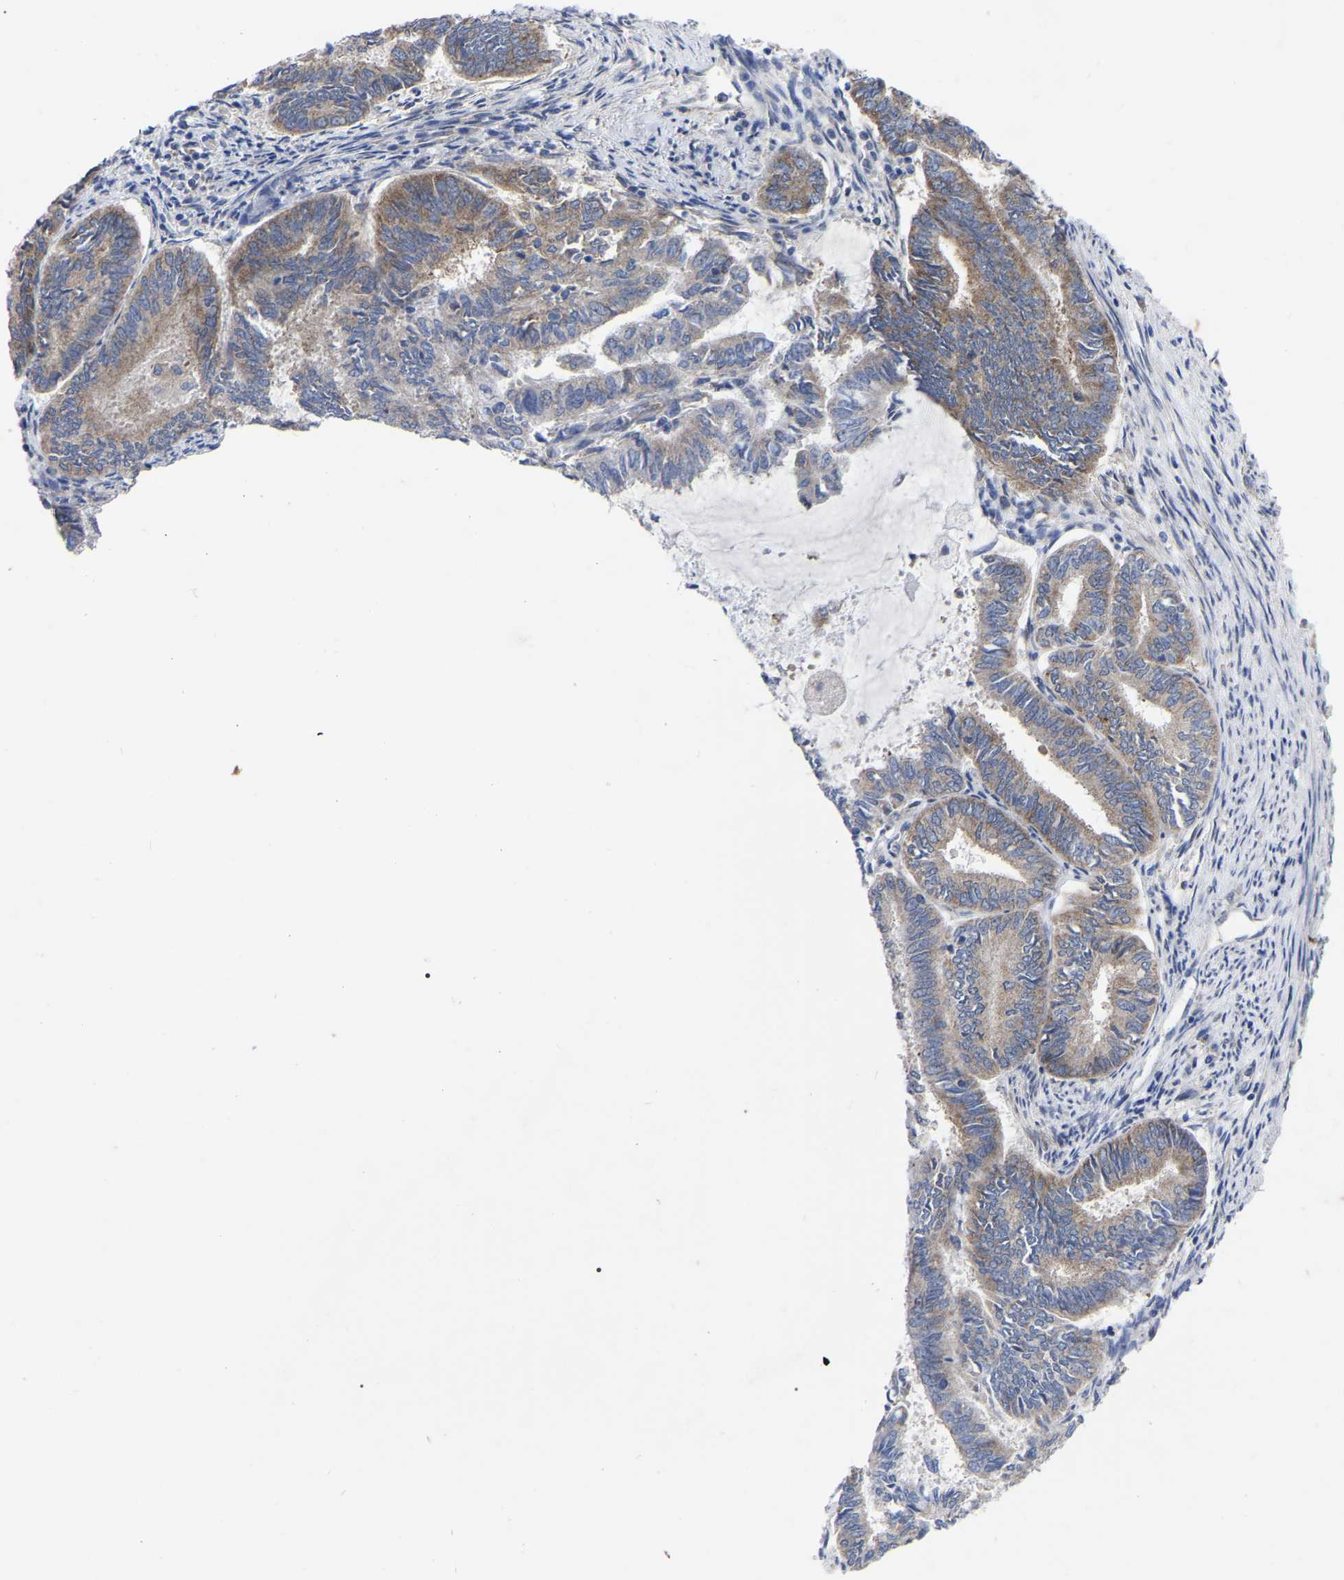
{"staining": {"intensity": "weak", "quantity": "25%-75%", "location": "cytoplasmic/membranous"}, "tissue": "endometrial cancer", "cell_type": "Tumor cells", "image_type": "cancer", "snomed": [{"axis": "morphology", "description": "Adenocarcinoma, NOS"}, {"axis": "topography", "description": "Endometrium"}], "caption": "A low amount of weak cytoplasmic/membranous positivity is seen in about 25%-75% of tumor cells in endometrial cancer tissue. (Brightfield microscopy of DAB IHC at high magnification).", "gene": "TCP1", "patient": {"sex": "female", "age": 86}}